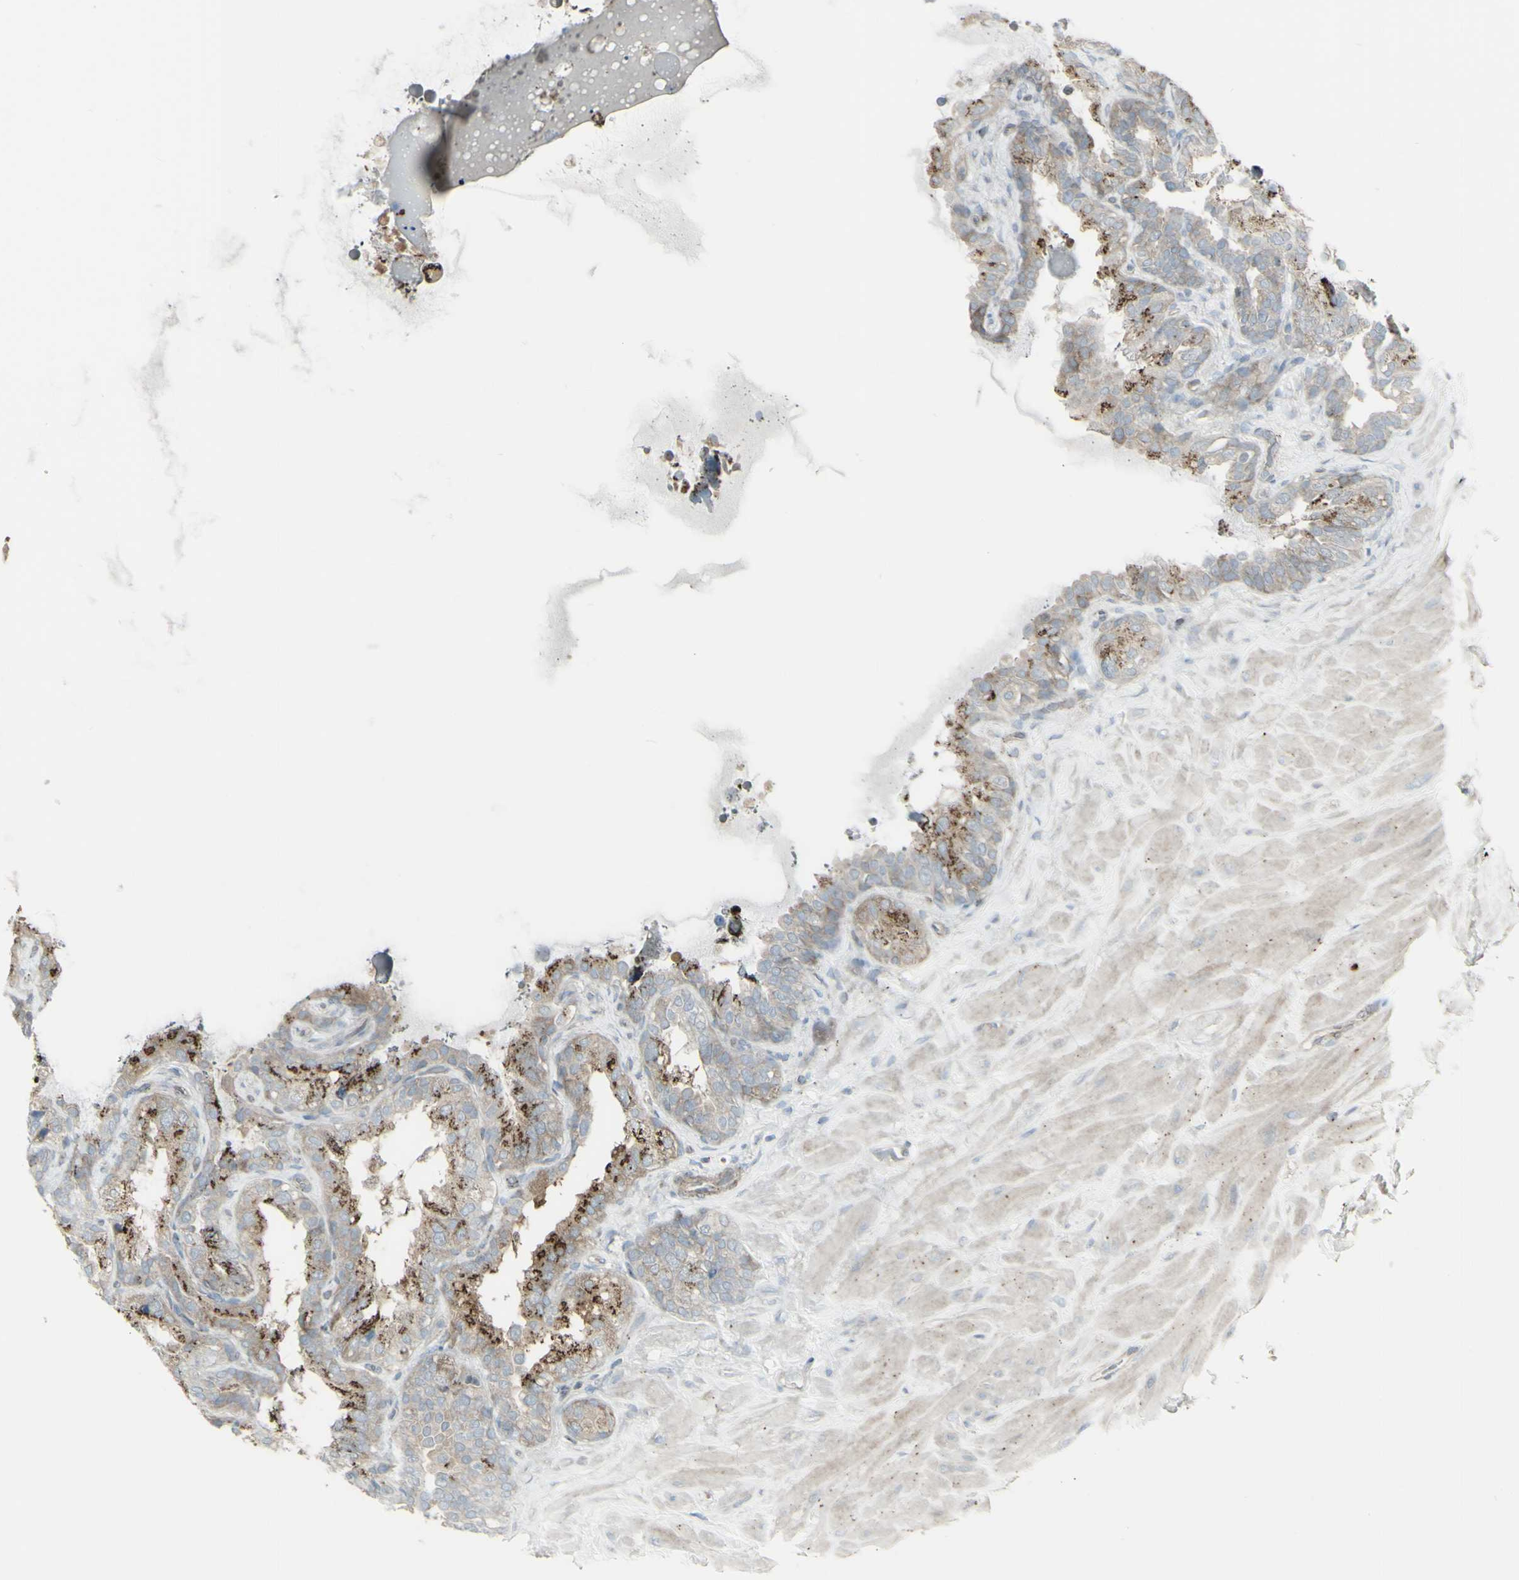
{"staining": {"intensity": "moderate", "quantity": "25%-75%", "location": "cytoplasmic/membranous"}, "tissue": "seminal vesicle", "cell_type": "Glandular cells", "image_type": "normal", "snomed": [{"axis": "morphology", "description": "Normal tissue, NOS"}, {"axis": "topography", "description": "Seminal veicle"}], "caption": "High-magnification brightfield microscopy of unremarkable seminal vesicle stained with DAB (brown) and counterstained with hematoxylin (blue). glandular cells exhibit moderate cytoplasmic/membranous staining is seen in about25%-75% of cells.", "gene": "GALNT6", "patient": {"sex": "male", "age": 68}}